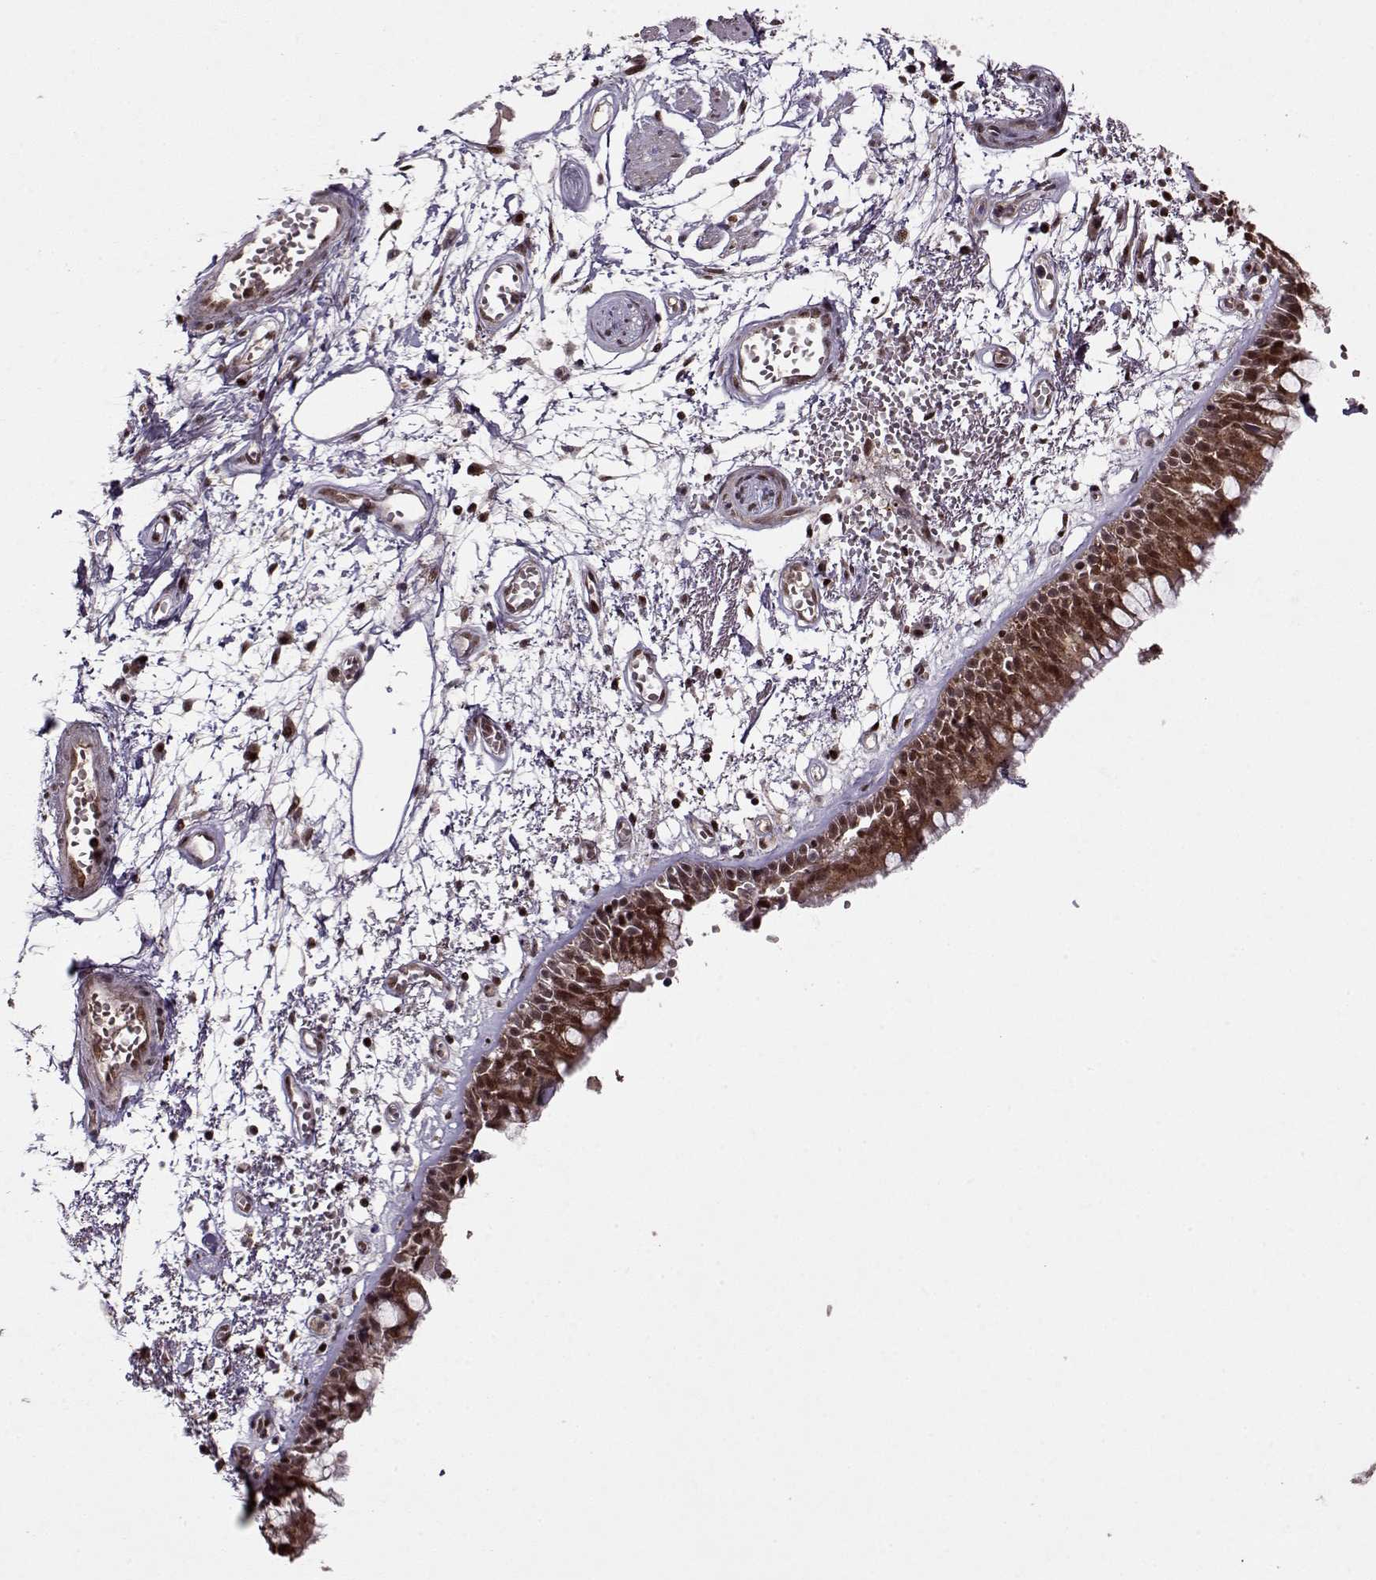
{"staining": {"intensity": "strong", "quantity": ">75%", "location": "cytoplasmic/membranous"}, "tissue": "bronchus", "cell_type": "Respiratory epithelial cells", "image_type": "normal", "snomed": [{"axis": "morphology", "description": "Normal tissue, NOS"}, {"axis": "morphology", "description": "Squamous cell carcinoma, NOS"}, {"axis": "topography", "description": "Cartilage tissue"}, {"axis": "topography", "description": "Bronchus"}, {"axis": "topography", "description": "Lung"}], "caption": "Bronchus stained for a protein (brown) reveals strong cytoplasmic/membranous positive staining in about >75% of respiratory epithelial cells.", "gene": "PSMA7", "patient": {"sex": "male", "age": 66}}